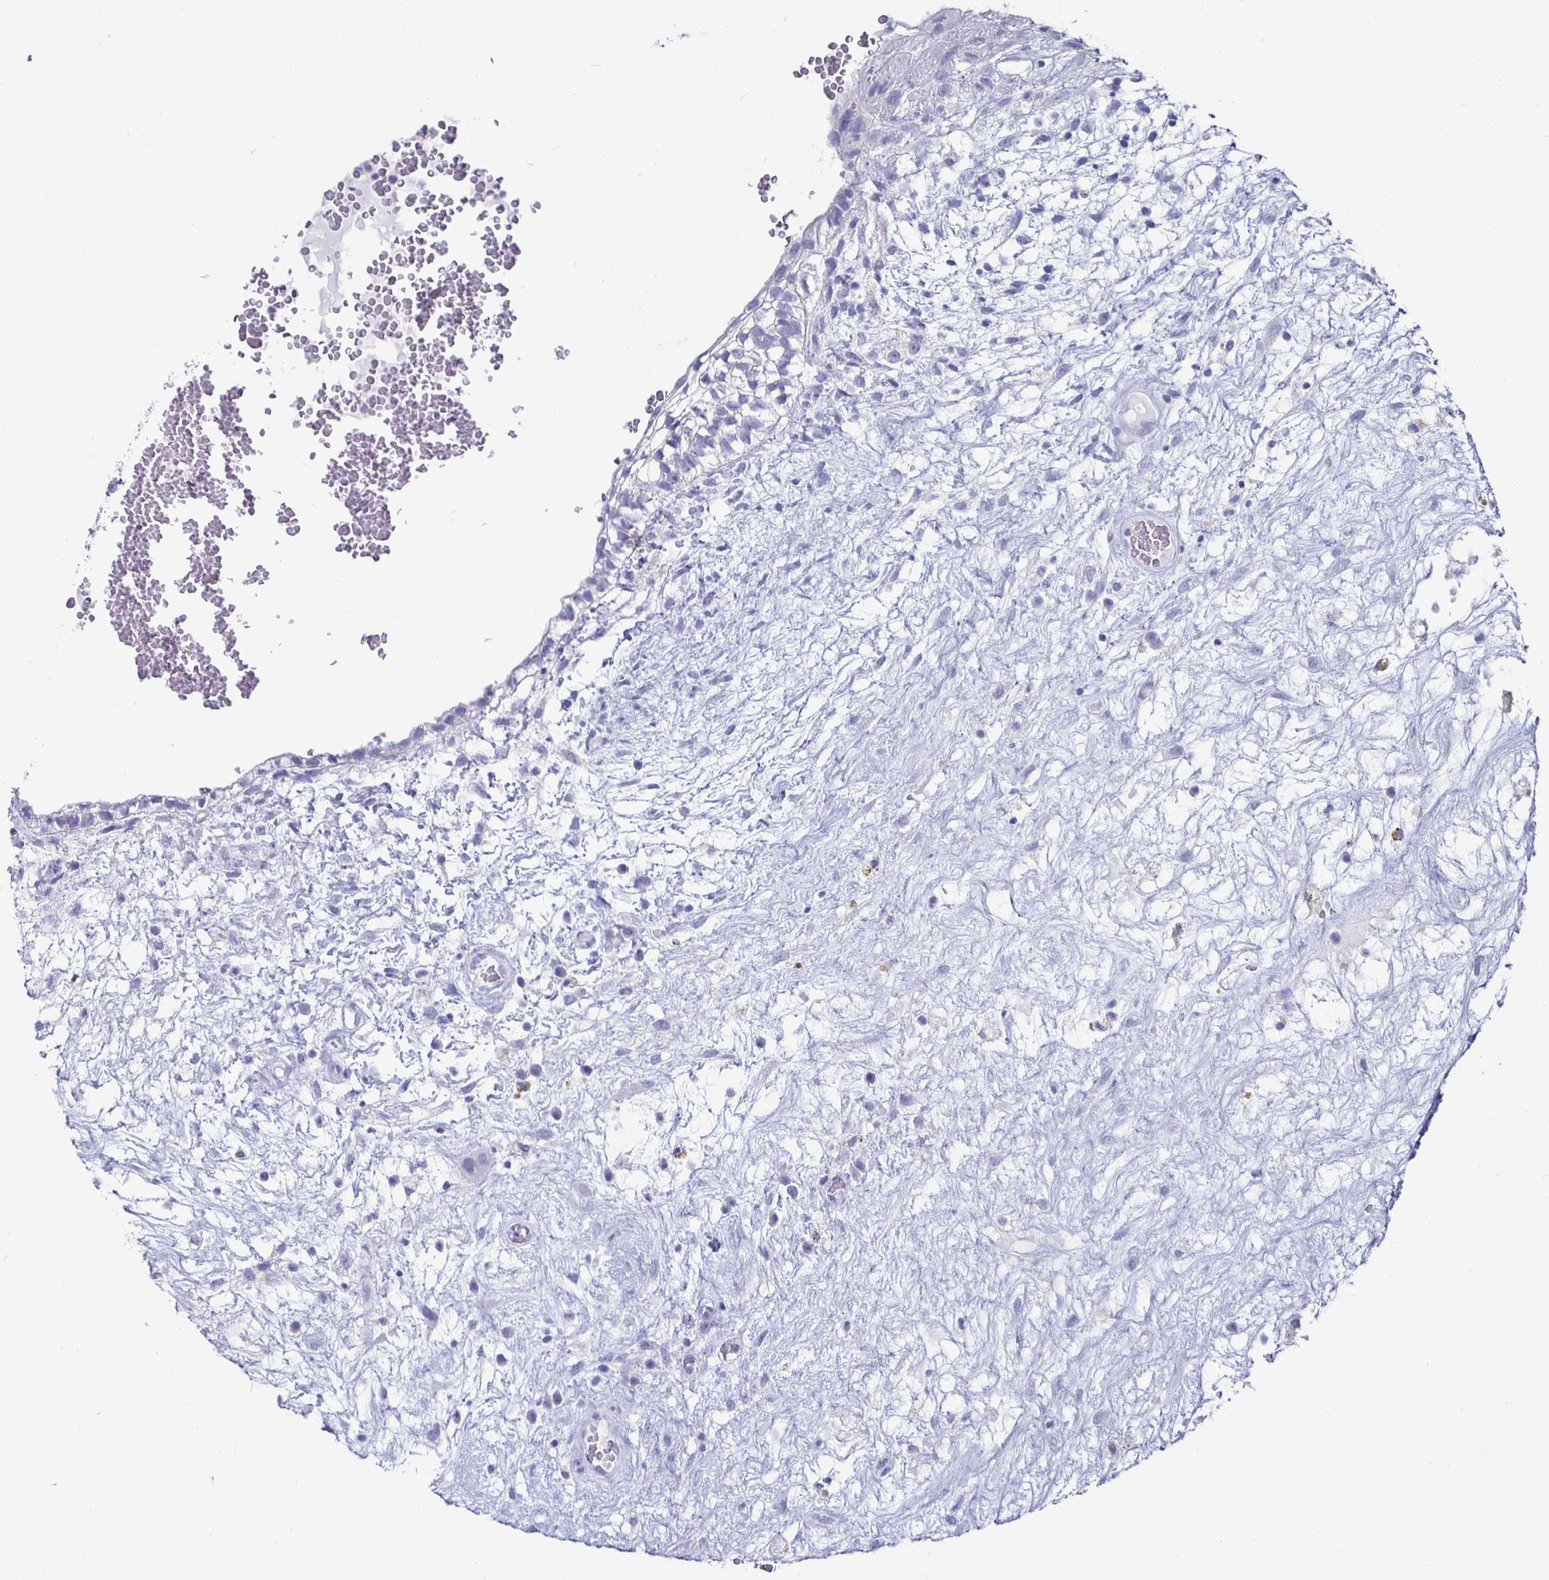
{"staining": {"intensity": "negative", "quantity": "none", "location": "none"}, "tissue": "testis cancer", "cell_type": "Tumor cells", "image_type": "cancer", "snomed": [{"axis": "morphology", "description": "Normal tissue, NOS"}, {"axis": "morphology", "description": "Carcinoma, Embryonal, NOS"}, {"axis": "topography", "description": "Testis"}], "caption": "Testis cancer was stained to show a protein in brown. There is no significant staining in tumor cells.", "gene": "CA9", "patient": {"sex": "male", "age": 32}}